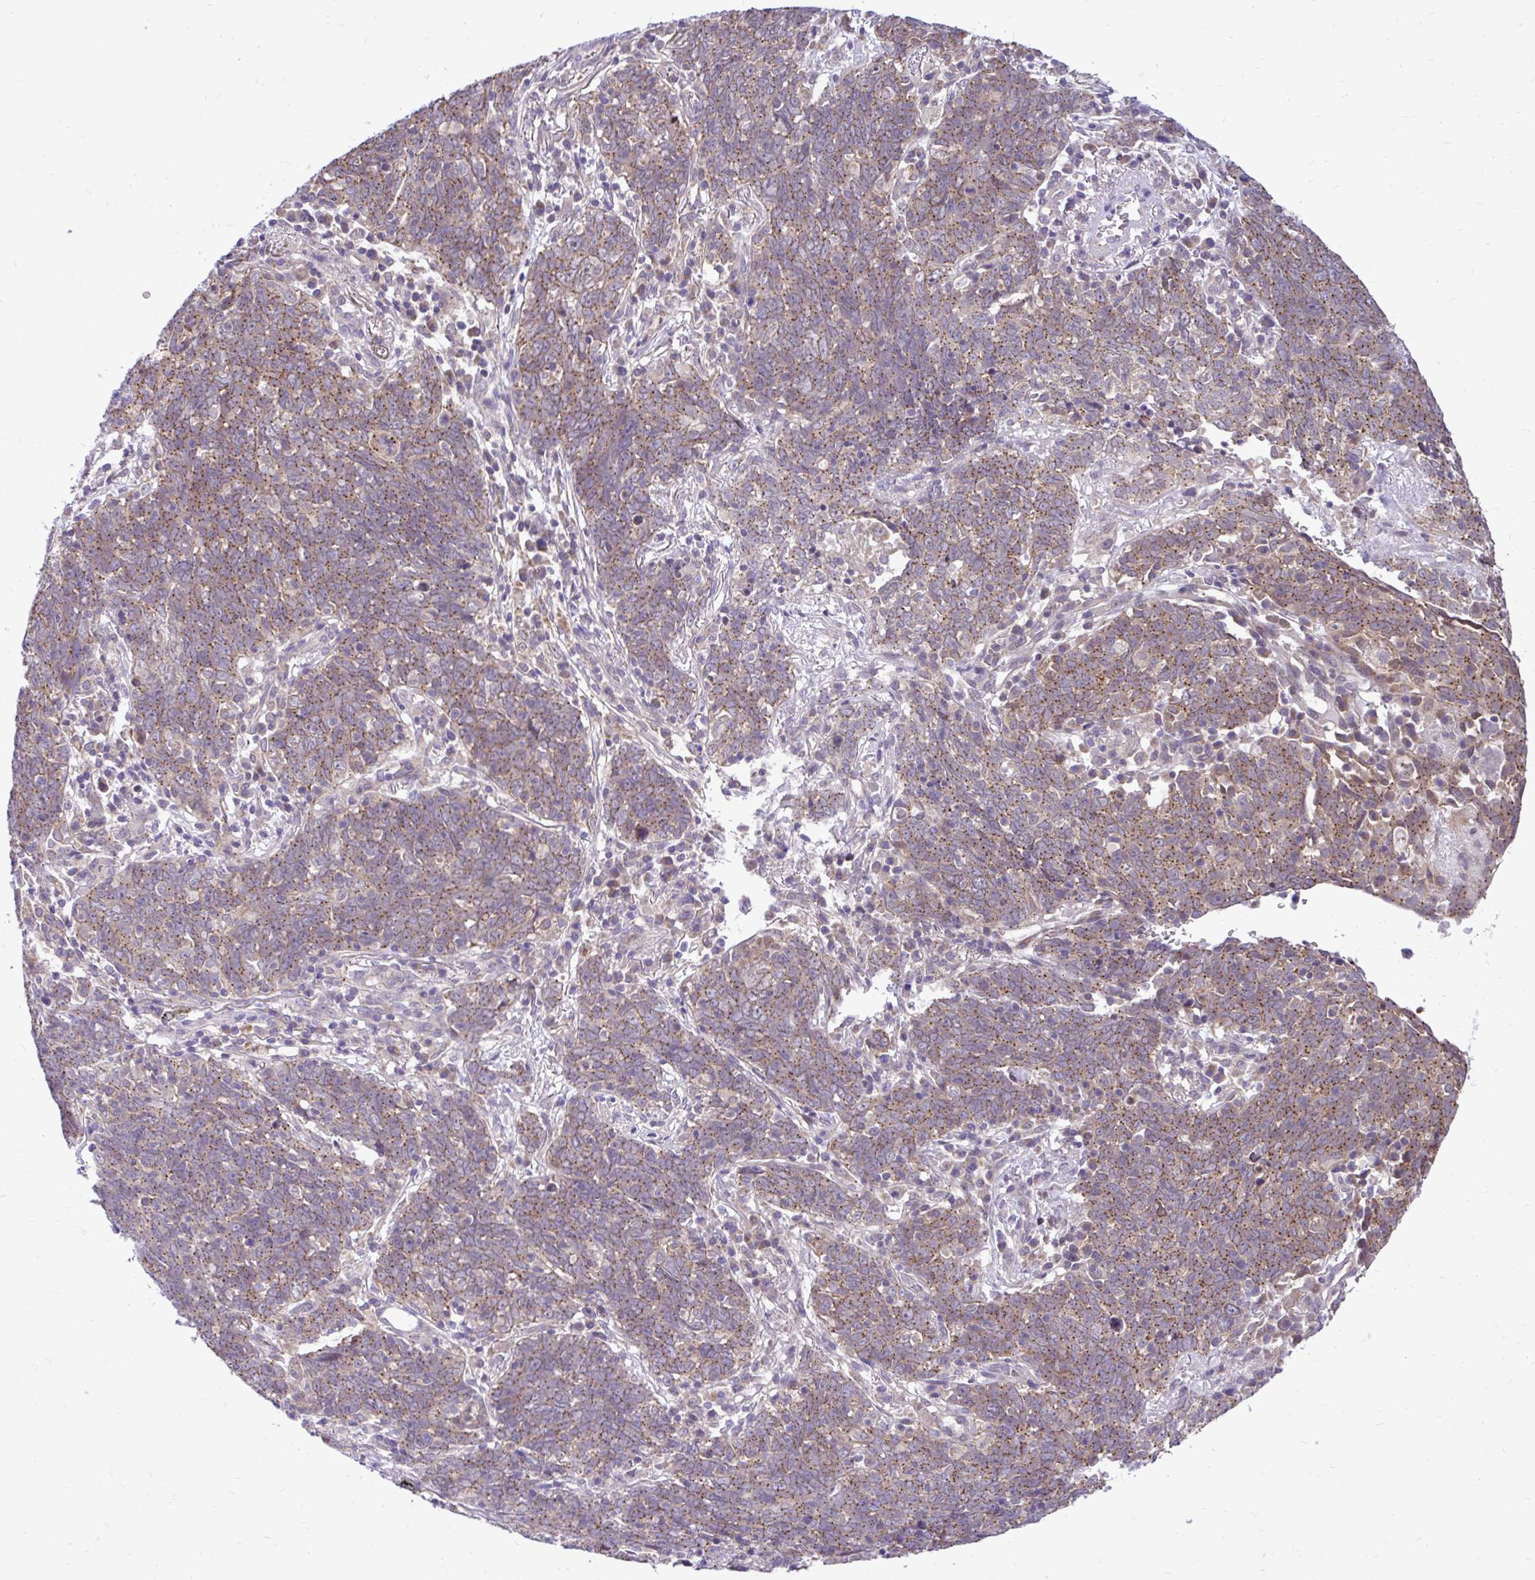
{"staining": {"intensity": "moderate", "quantity": ">75%", "location": "cytoplasmic/membranous"}, "tissue": "lung cancer", "cell_type": "Tumor cells", "image_type": "cancer", "snomed": [{"axis": "morphology", "description": "Squamous cell carcinoma, NOS"}, {"axis": "topography", "description": "Lung"}], "caption": "Protein analysis of lung squamous cell carcinoma tissue displays moderate cytoplasmic/membranous positivity in about >75% of tumor cells. The staining is performed using DAB brown chromogen to label protein expression. The nuclei are counter-stained blue using hematoxylin.", "gene": "CEACAM18", "patient": {"sex": "female", "age": 72}}